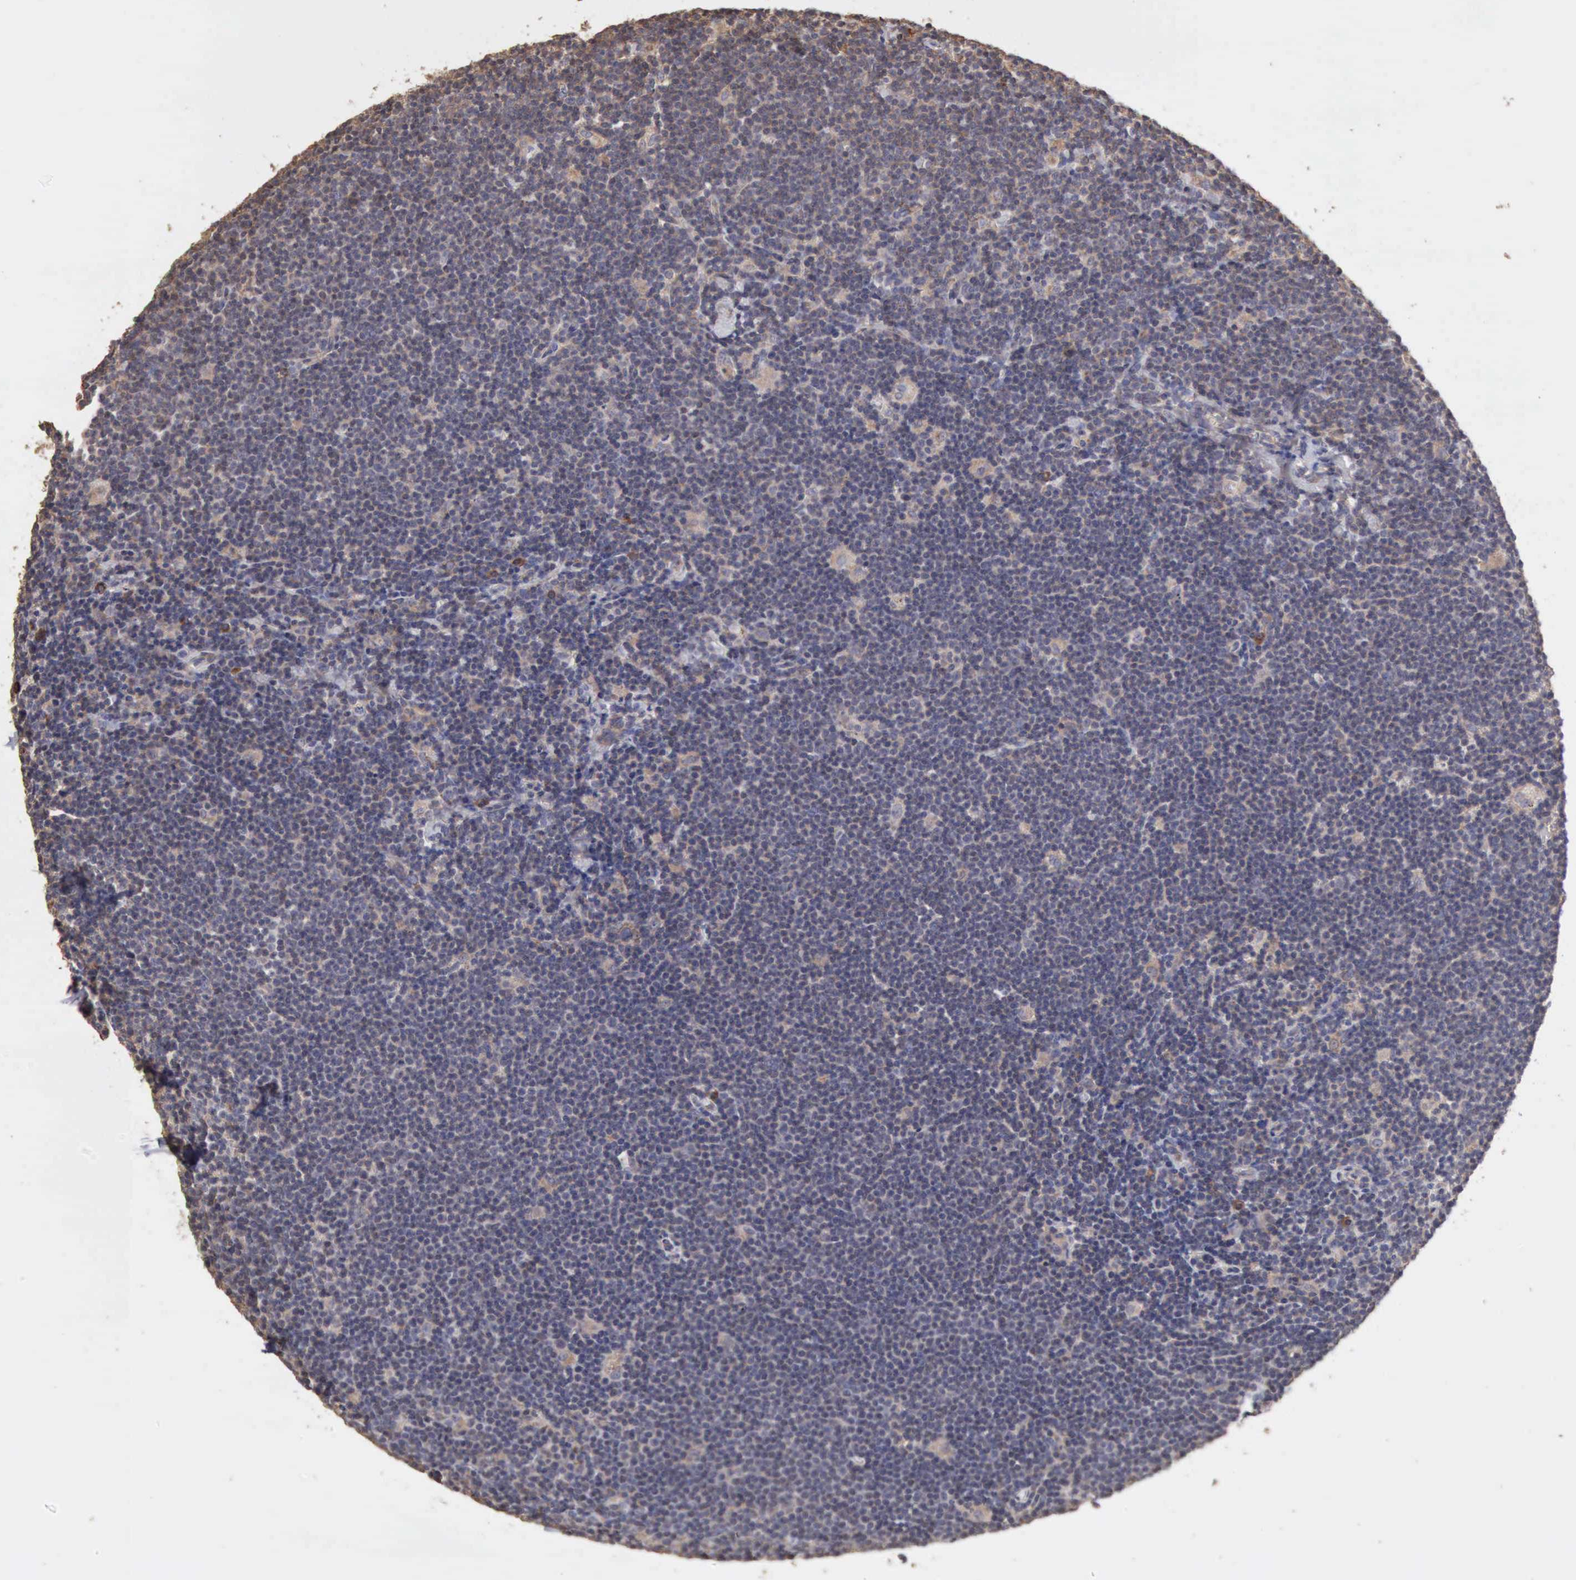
{"staining": {"intensity": "negative", "quantity": "none", "location": "none"}, "tissue": "lymphoma", "cell_type": "Tumor cells", "image_type": "cancer", "snomed": [{"axis": "morphology", "description": "Malignant lymphoma, non-Hodgkin's type, Low grade"}, {"axis": "topography", "description": "Lymph node"}], "caption": "Image shows no protein staining in tumor cells of lymphoma tissue.", "gene": "GPR101", "patient": {"sex": "male", "age": 65}}